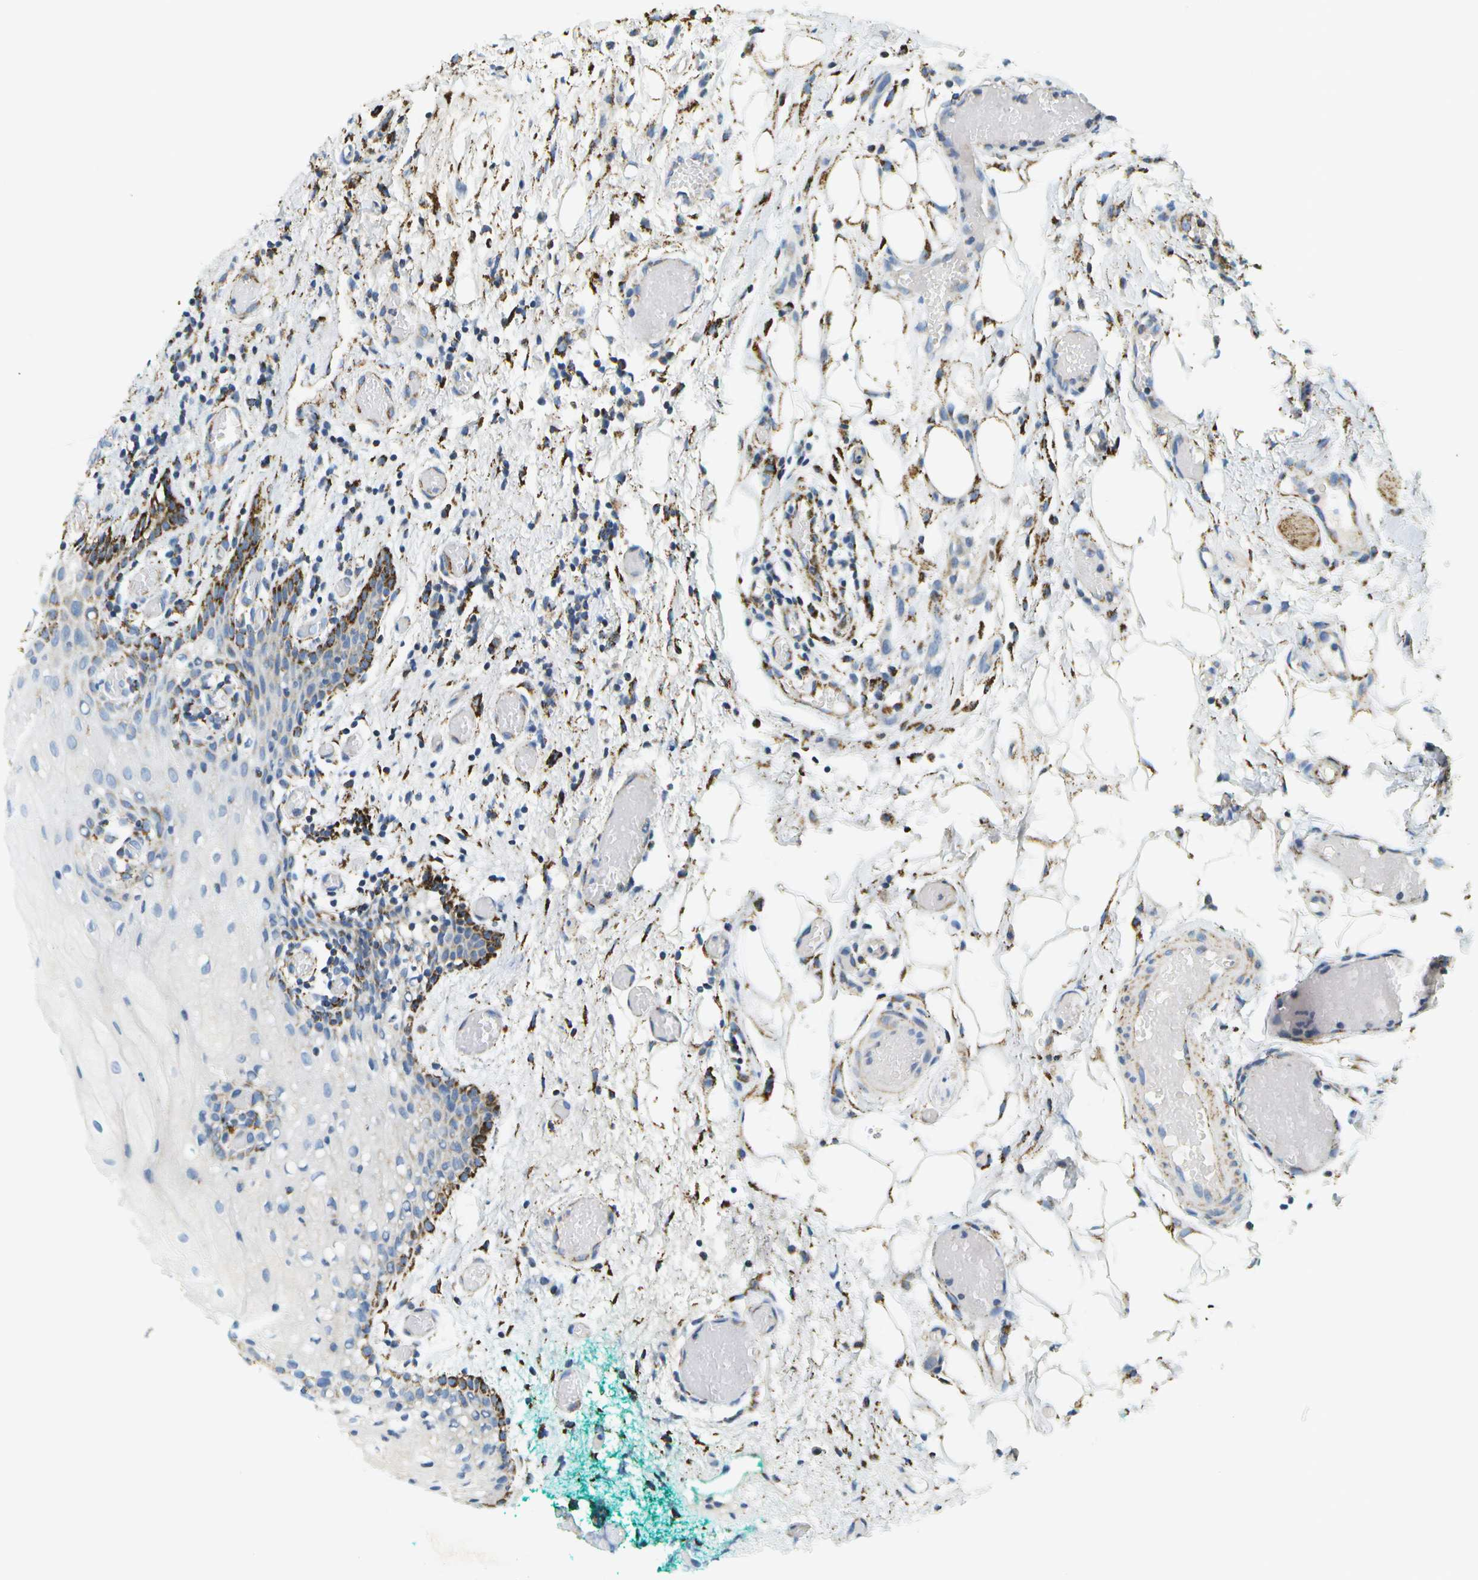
{"staining": {"intensity": "moderate", "quantity": "<25%", "location": "cytoplasmic/membranous"}, "tissue": "oral mucosa", "cell_type": "Squamous epithelial cells", "image_type": "normal", "snomed": [{"axis": "morphology", "description": "Normal tissue, NOS"}, {"axis": "morphology", "description": "Squamous cell carcinoma, NOS"}, {"axis": "topography", "description": "Oral tissue"}, {"axis": "topography", "description": "Salivary gland"}, {"axis": "topography", "description": "Head-Neck"}], "caption": "High-power microscopy captured an immunohistochemistry photomicrograph of unremarkable oral mucosa, revealing moderate cytoplasmic/membranous staining in approximately <25% of squamous epithelial cells. (IHC, brightfield microscopy, high magnification).", "gene": "HLCS", "patient": {"sex": "female", "age": 62}}